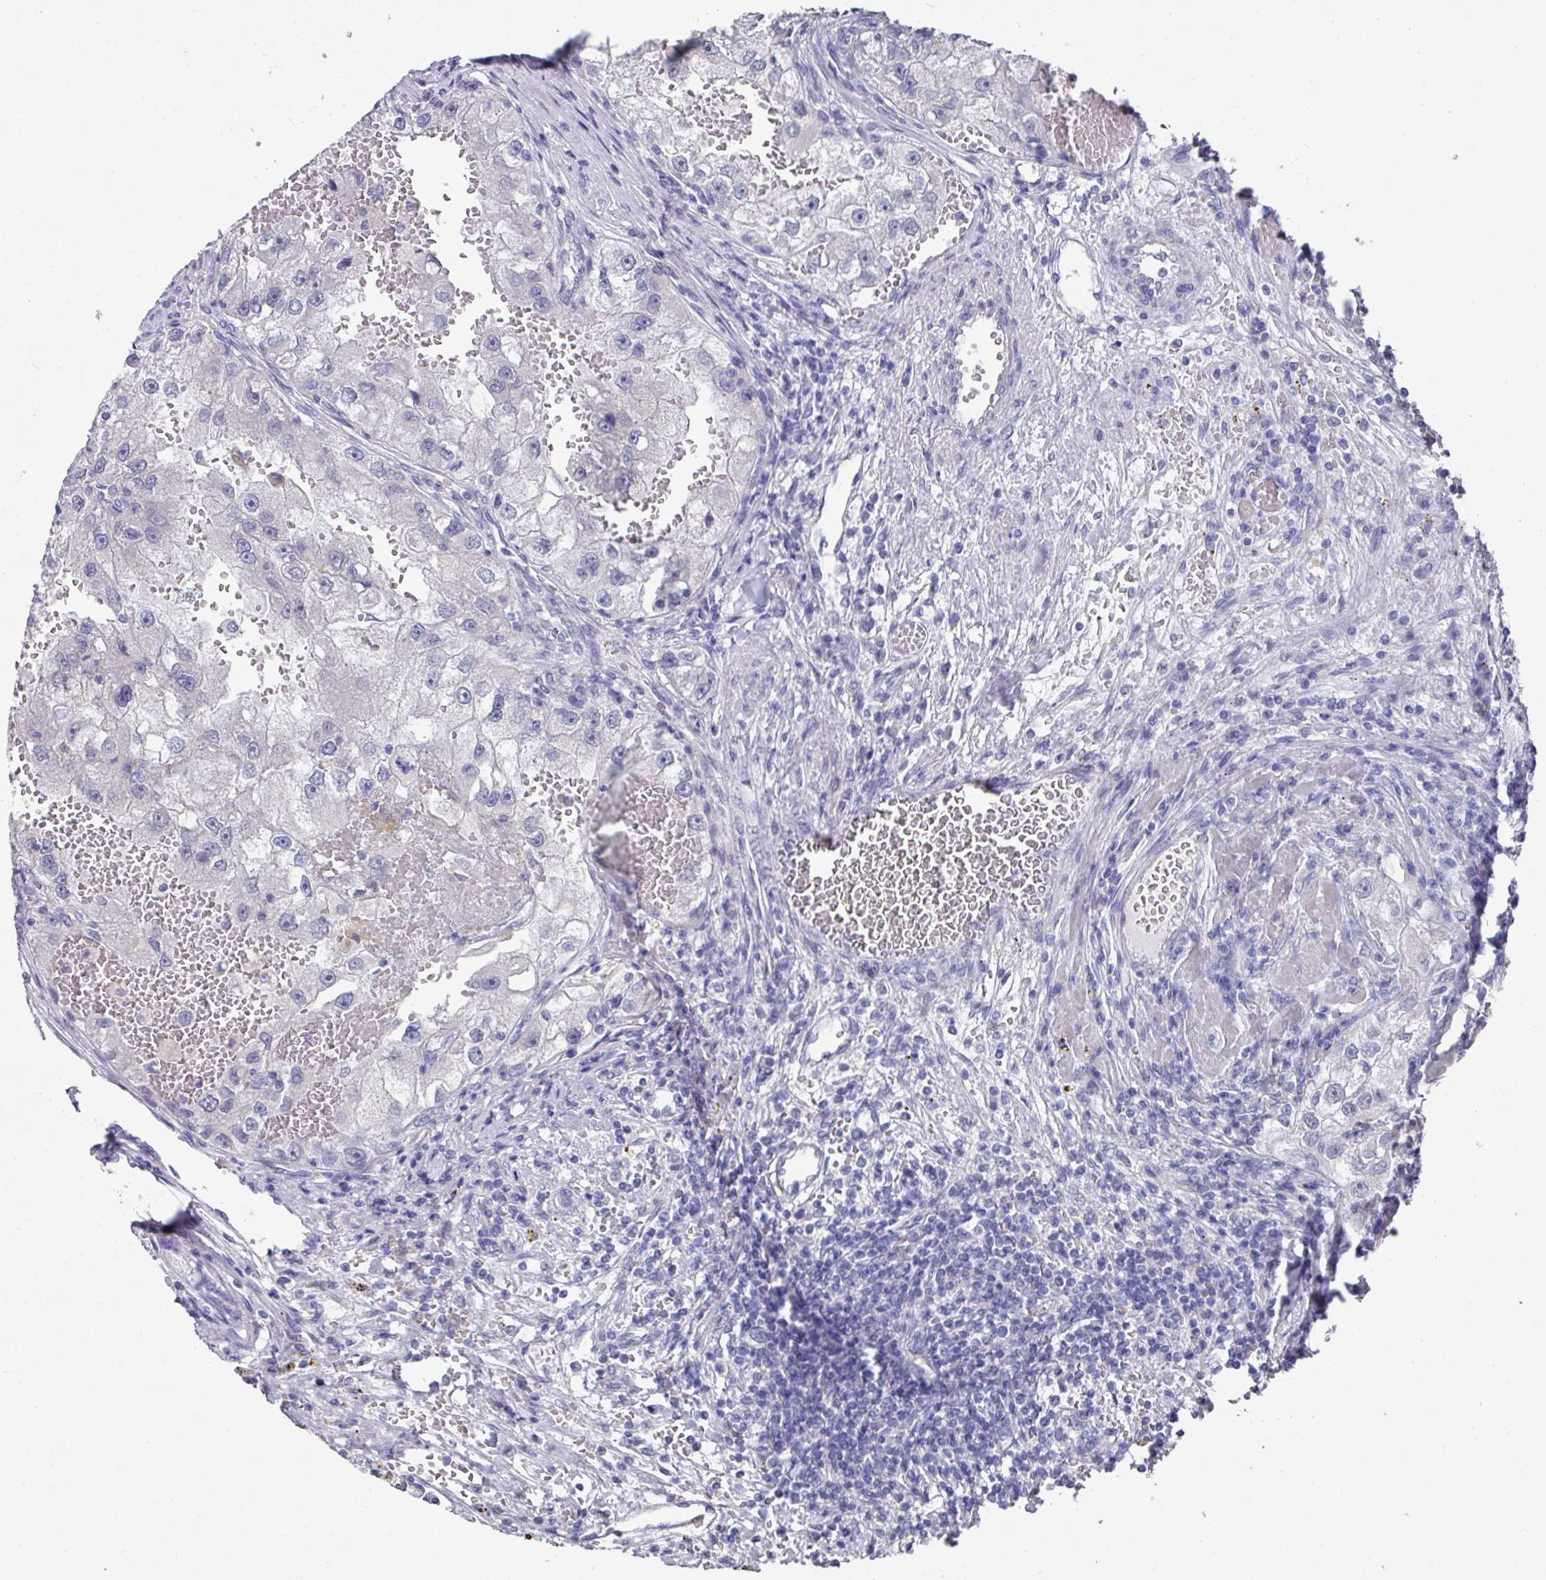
{"staining": {"intensity": "negative", "quantity": "none", "location": "none"}, "tissue": "renal cancer", "cell_type": "Tumor cells", "image_type": "cancer", "snomed": [{"axis": "morphology", "description": "Adenocarcinoma, NOS"}, {"axis": "topography", "description": "Kidney"}], "caption": "High magnification brightfield microscopy of renal cancer (adenocarcinoma) stained with DAB (brown) and counterstained with hematoxylin (blue): tumor cells show no significant positivity.", "gene": "DAZL", "patient": {"sex": "male", "age": 63}}